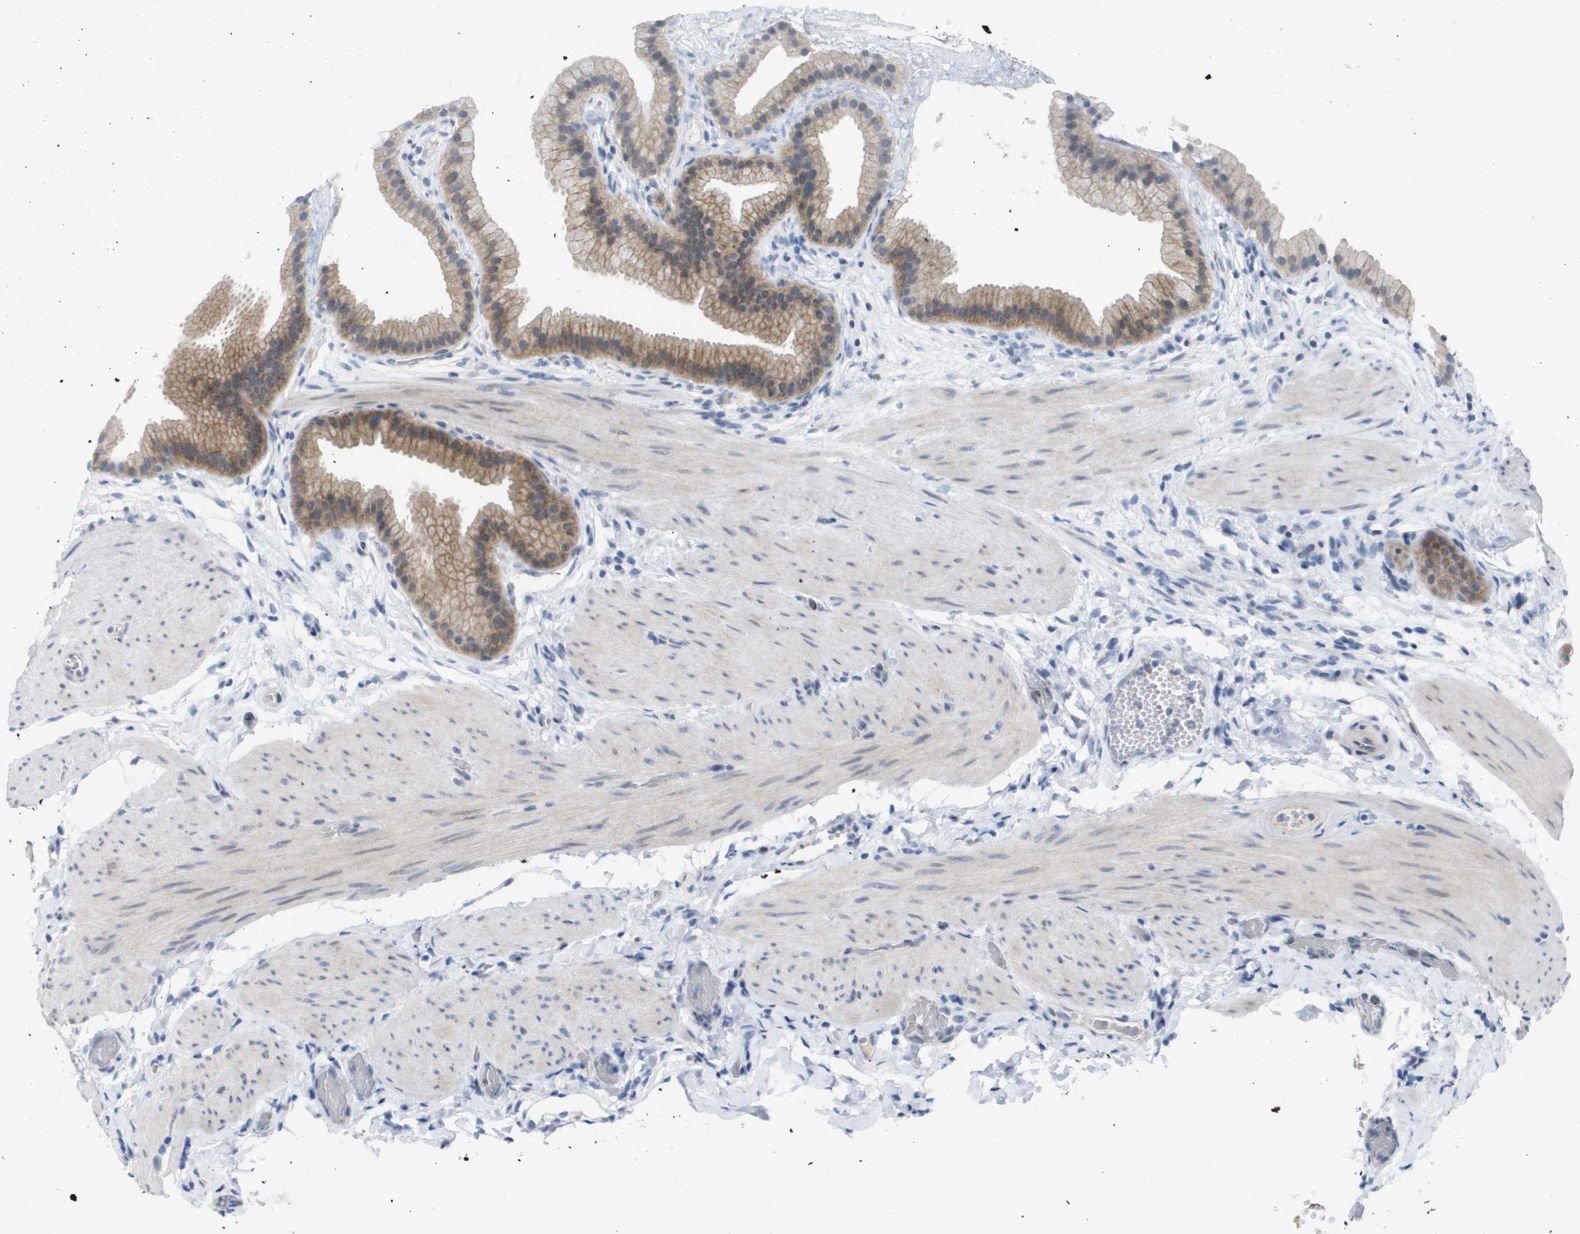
{"staining": {"intensity": "moderate", "quantity": ">75%", "location": "cytoplasmic/membranous"}, "tissue": "gallbladder", "cell_type": "Glandular cells", "image_type": "normal", "snomed": [{"axis": "morphology", "description": "Normal tissue, NOS"}, {"axis": "topography", "description": "Gallbladder"}], "caption": "Immunohistochemistry (DAB (3,3'-diaminobenzidine)) staining of normal human gallbladder displays moderate cytoplasmic/membranous protein staining in about >75% of glandular cells. The staining was performed using DAB, with brown indicating positive protein expression. Nuclei are stained blue with hematoxylin.", "gene": "PDE4A", "patient": {"sex": "female", "age": 64}}